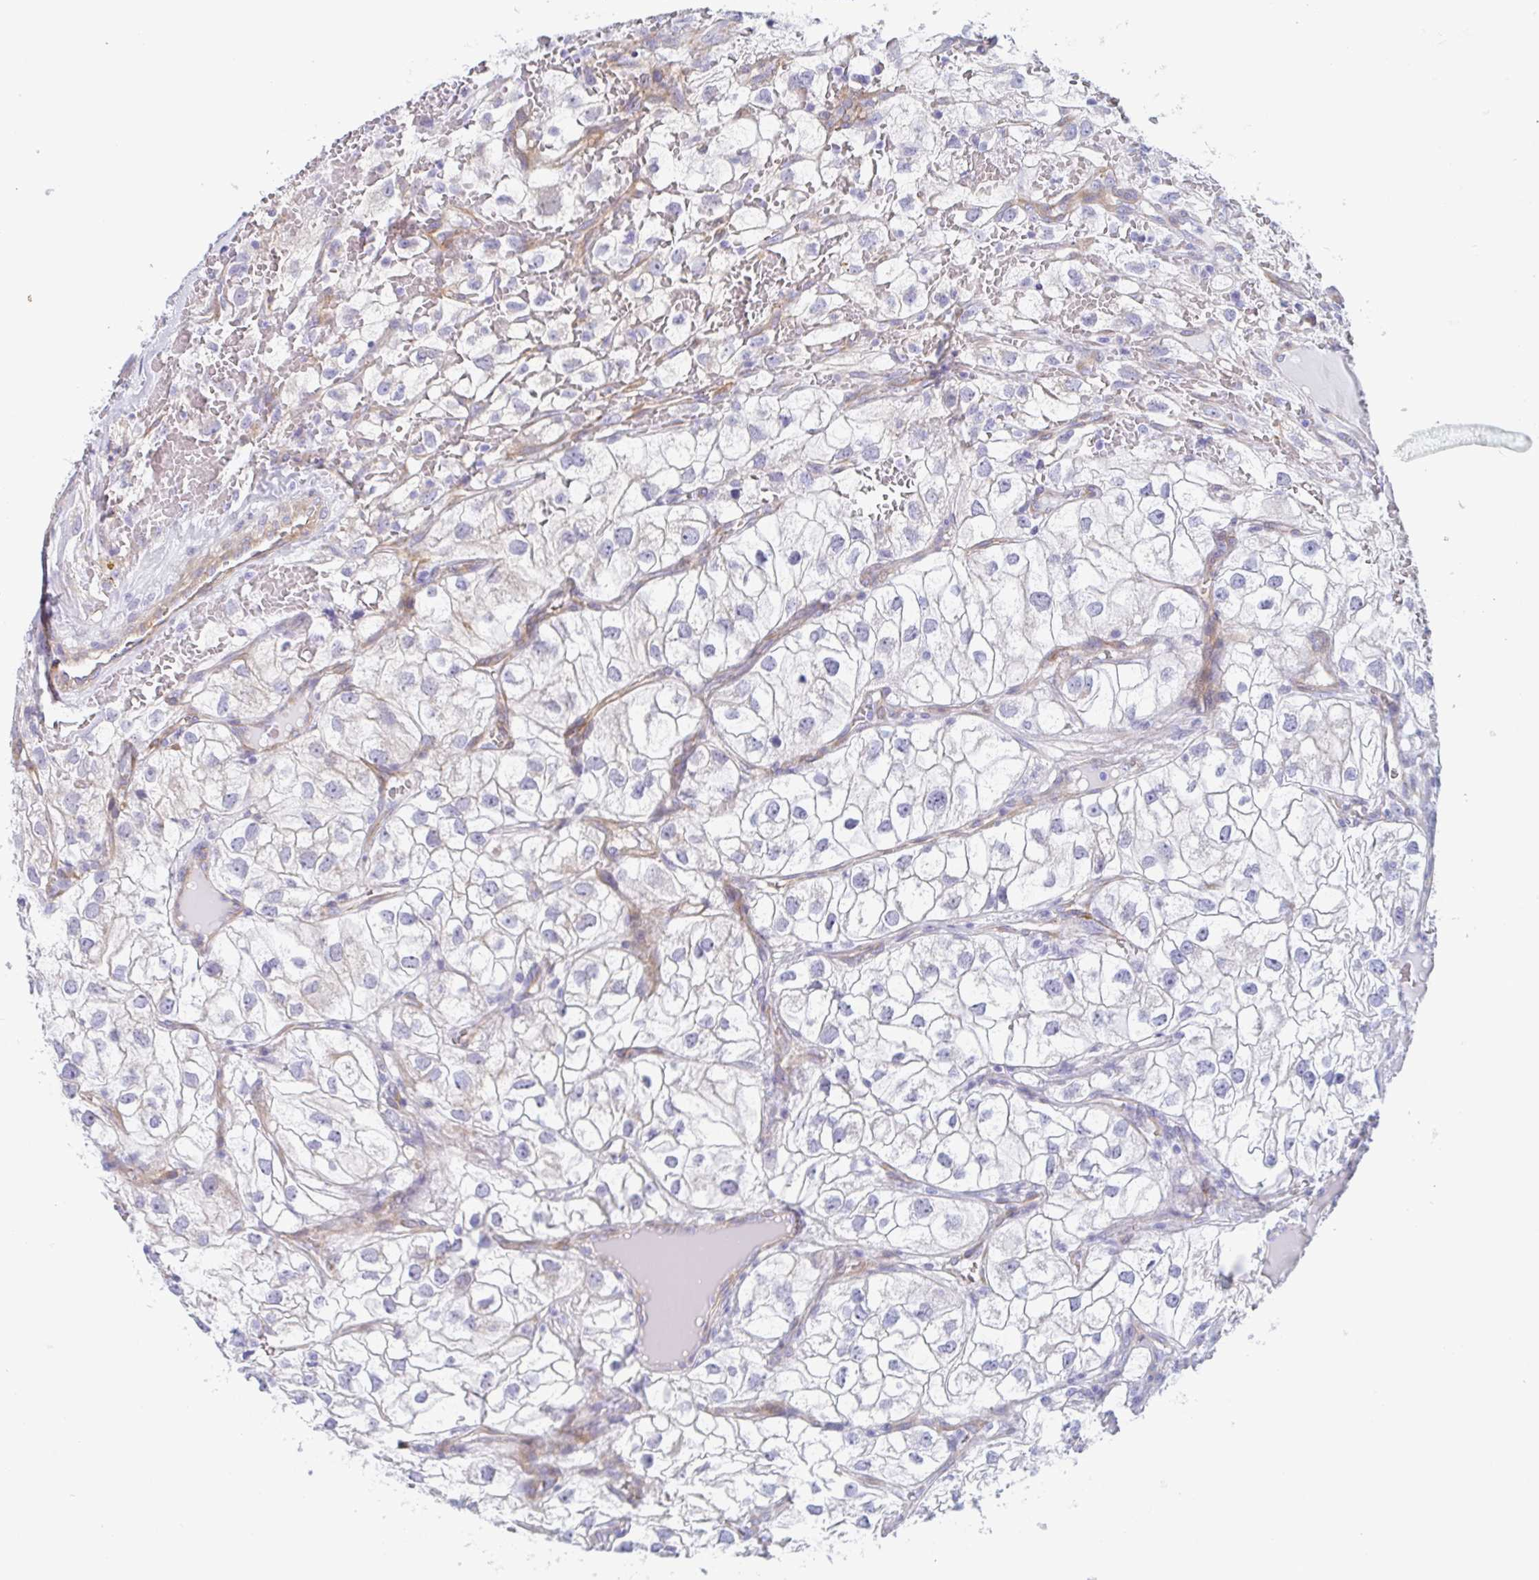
{"staining": {"intensity": "negative", "quantity": "none", "location": "none"}, "tissue": "renal cancer", "cell_type": "Tumor cells", "image_type": "cancer", "snomed": [{"axis": "morphology", "description": "Adenocarcinoma, NOS"}, {"axis": "topography", "description": "Kidney"}], "caption": "Renal cancer (adenocarcinoma) was stained to show a protein in brown. There is no significant staining in tumor cells.", "gene": "DYNC1I1", "patient": {"sex": "male", "age": 59}}